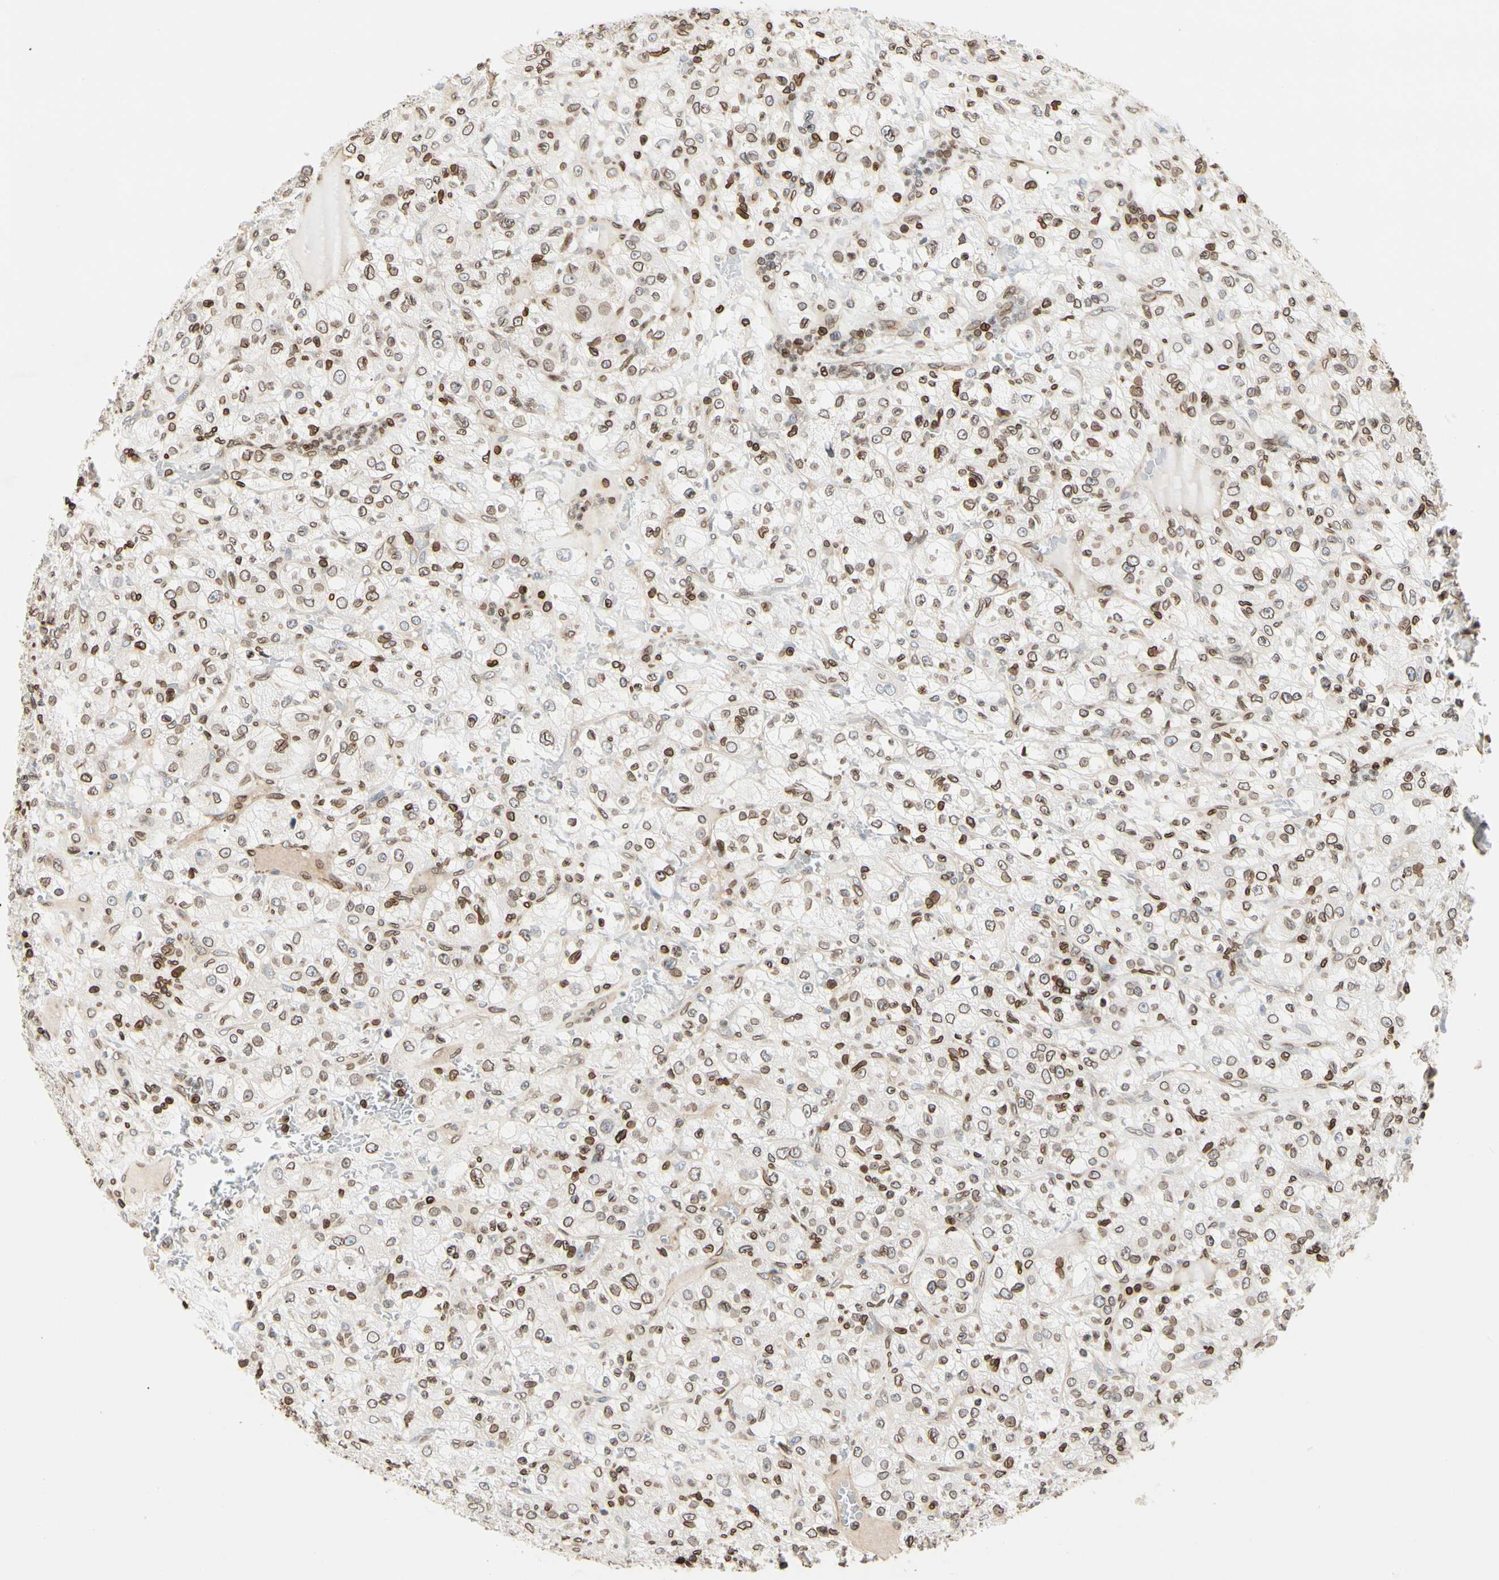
{"staining": {"intensity": "moderate", "quantity": "25%-75%", "location": "cytoplasmic/membranous,nuclear"}, "tissue": "renal cancer", "cell_type": "Tumor cells", "image_type": "cancer", "snomed": [{"axis": "morphology", "description": "Normal tissue, NOS"}, {"axis": "morphology", "description": "Adenocarcinoma, NOS"}, {"axis": "topography", "description": "Kidney"}], "caption": "Protein expression analysis of human renal cancer reveals moderate cytoplasmic/membranous and nuclear positivity in about 25%-75% of tumor cells.", "gene": "TMPO", "patient": {"sex": "female", "age": 72}}